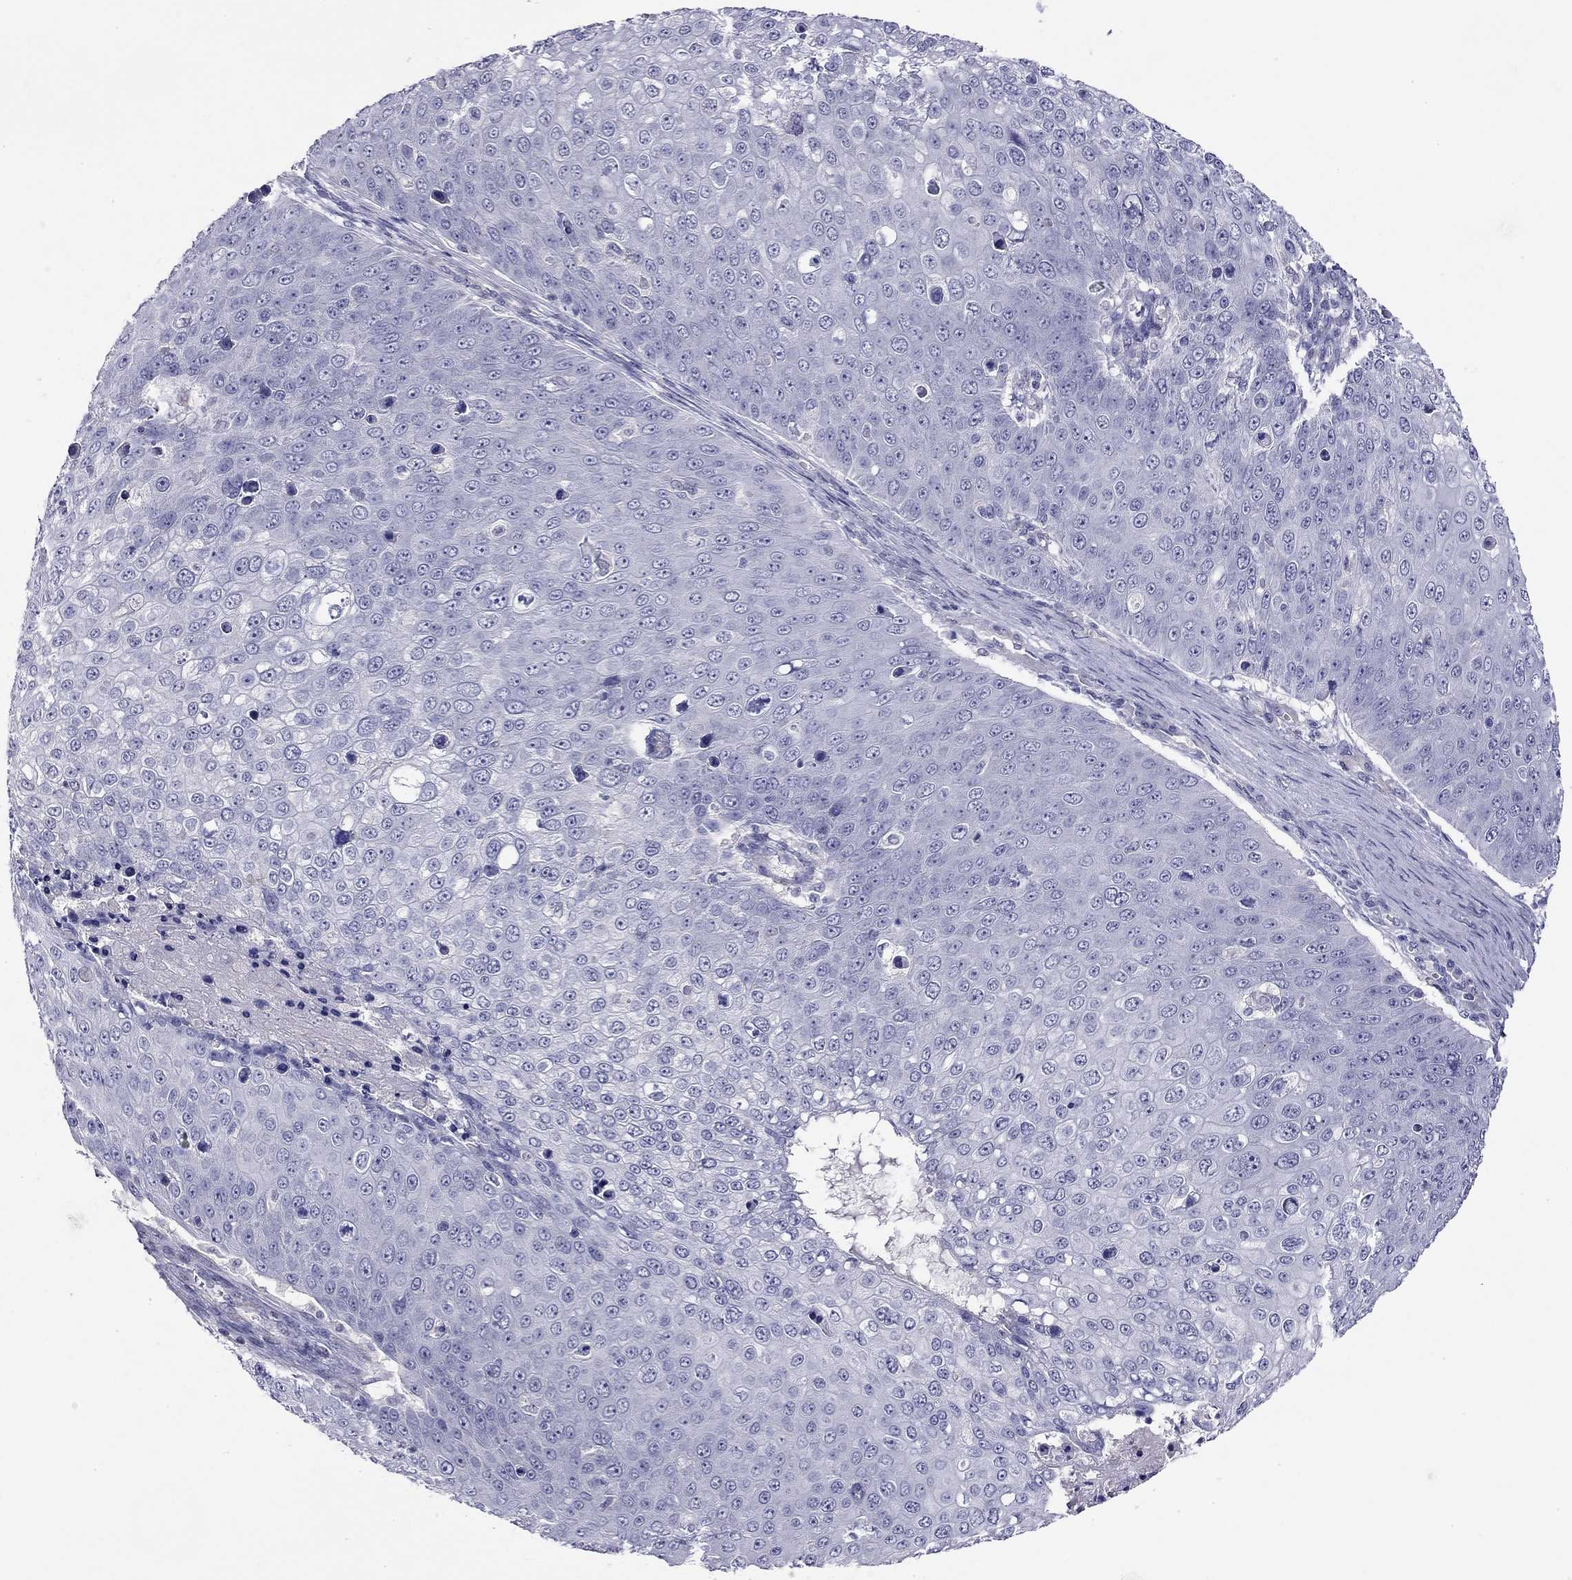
{"staining": {"intensity": "negative", "quantity": "none", "location": "none"}, "tissue": "skin cancer", "cell_type": "Tumor cells", "image_type": "cancer", "snomed": [{"axis": "morphology", "description": "Squamous cell carcinoma, NOS"}, {"axis": "topography", "description": "Skin"}], "caption": "Immunohistochemistry (IHC) photomicrograph of human squamous cell carcinoma (skin) stained for a protein (brown), which shows no expression in tumor cells.", "gene": "RTL1", "patient": {"sex": "male", "age": 71}}